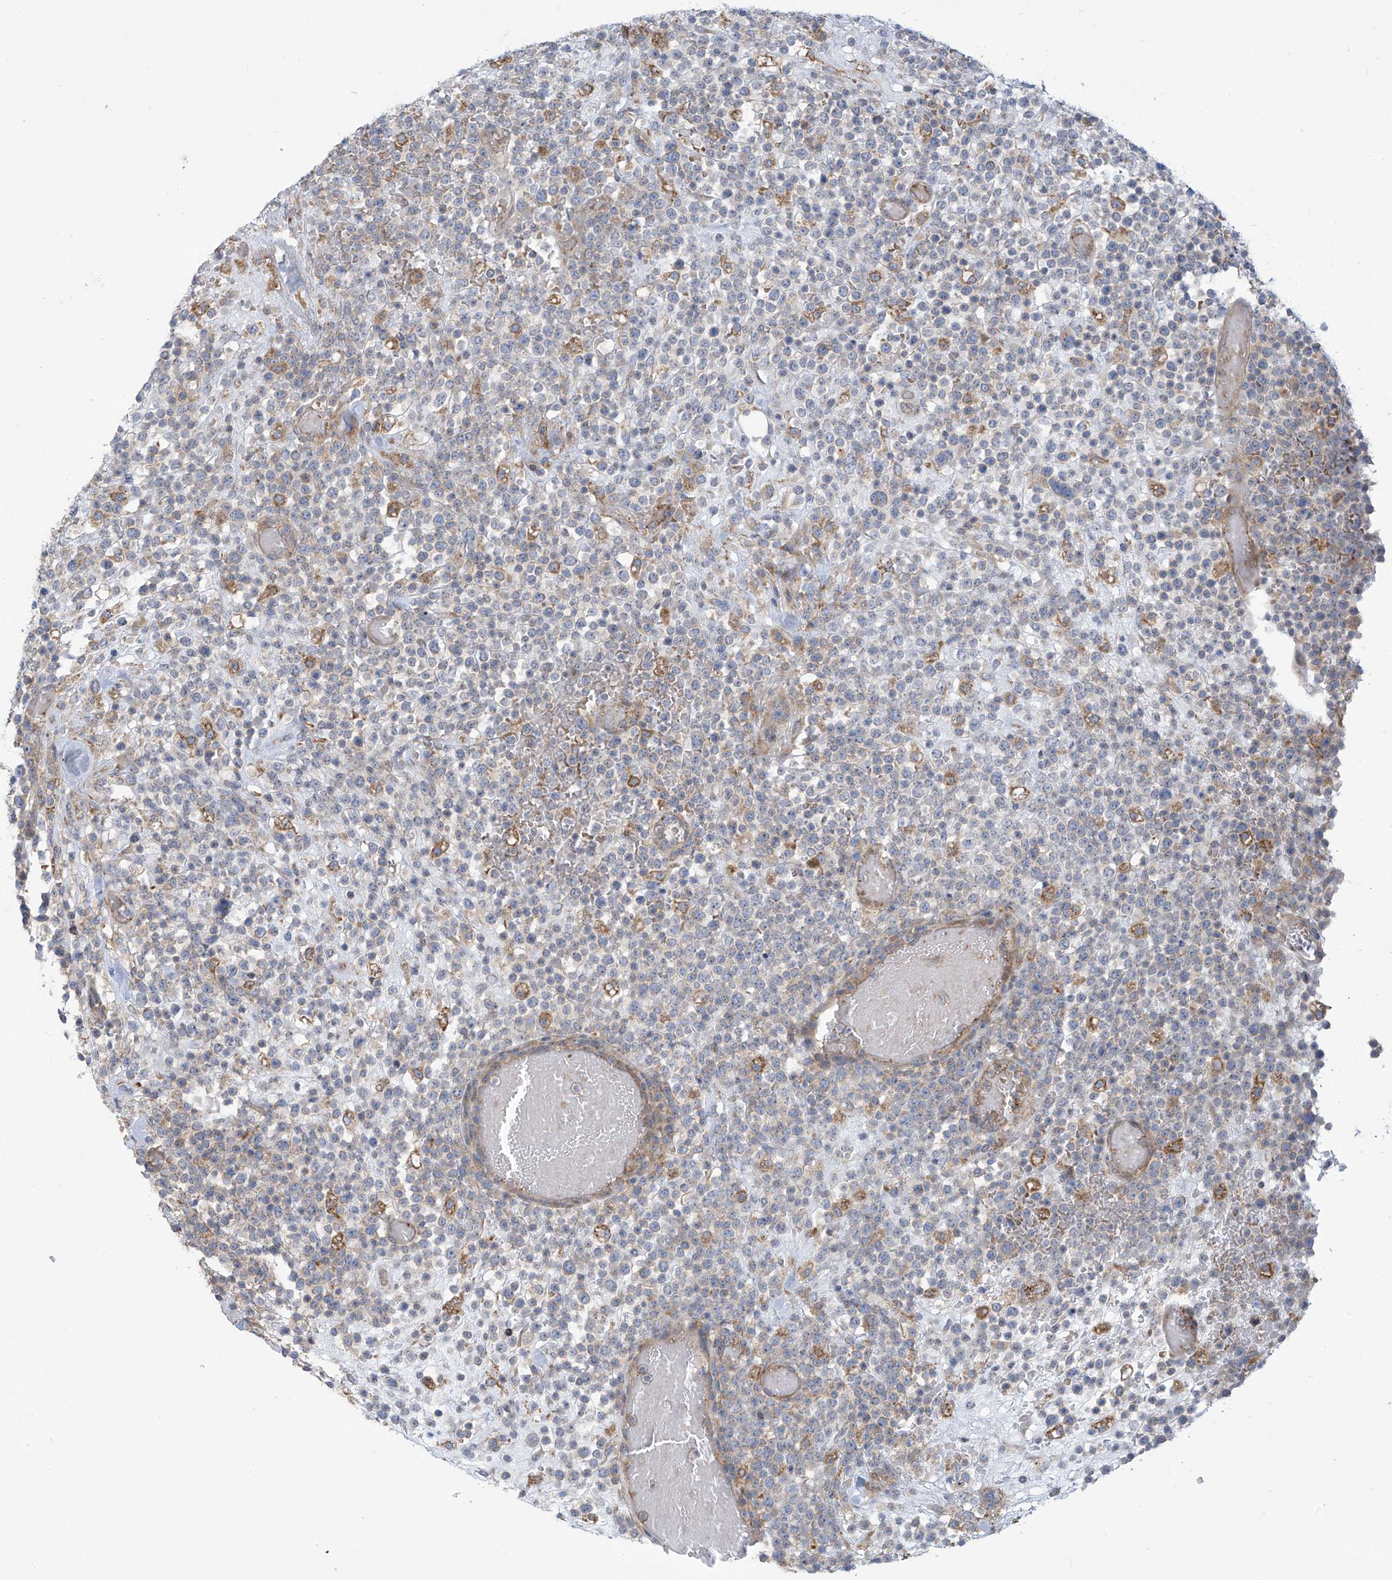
{"staining": {"intensity": "negative", "quantity": "none", "location": "none"}, "tissue": "lymphoma", "cell_type": "Tumor cells", "image_type": "cancer", "snomed": [{"axis": "morphology", "description": "Malignant lymphoma, non-Hodgkin's type, High grade"}, {"axis": "topography", "description": "Colon"}], "caption": "IHC of human lymphoma displays no positivity in tumor cells.", "gene": "ADAT2", "patient": {"sex": "female", "age": 53}}